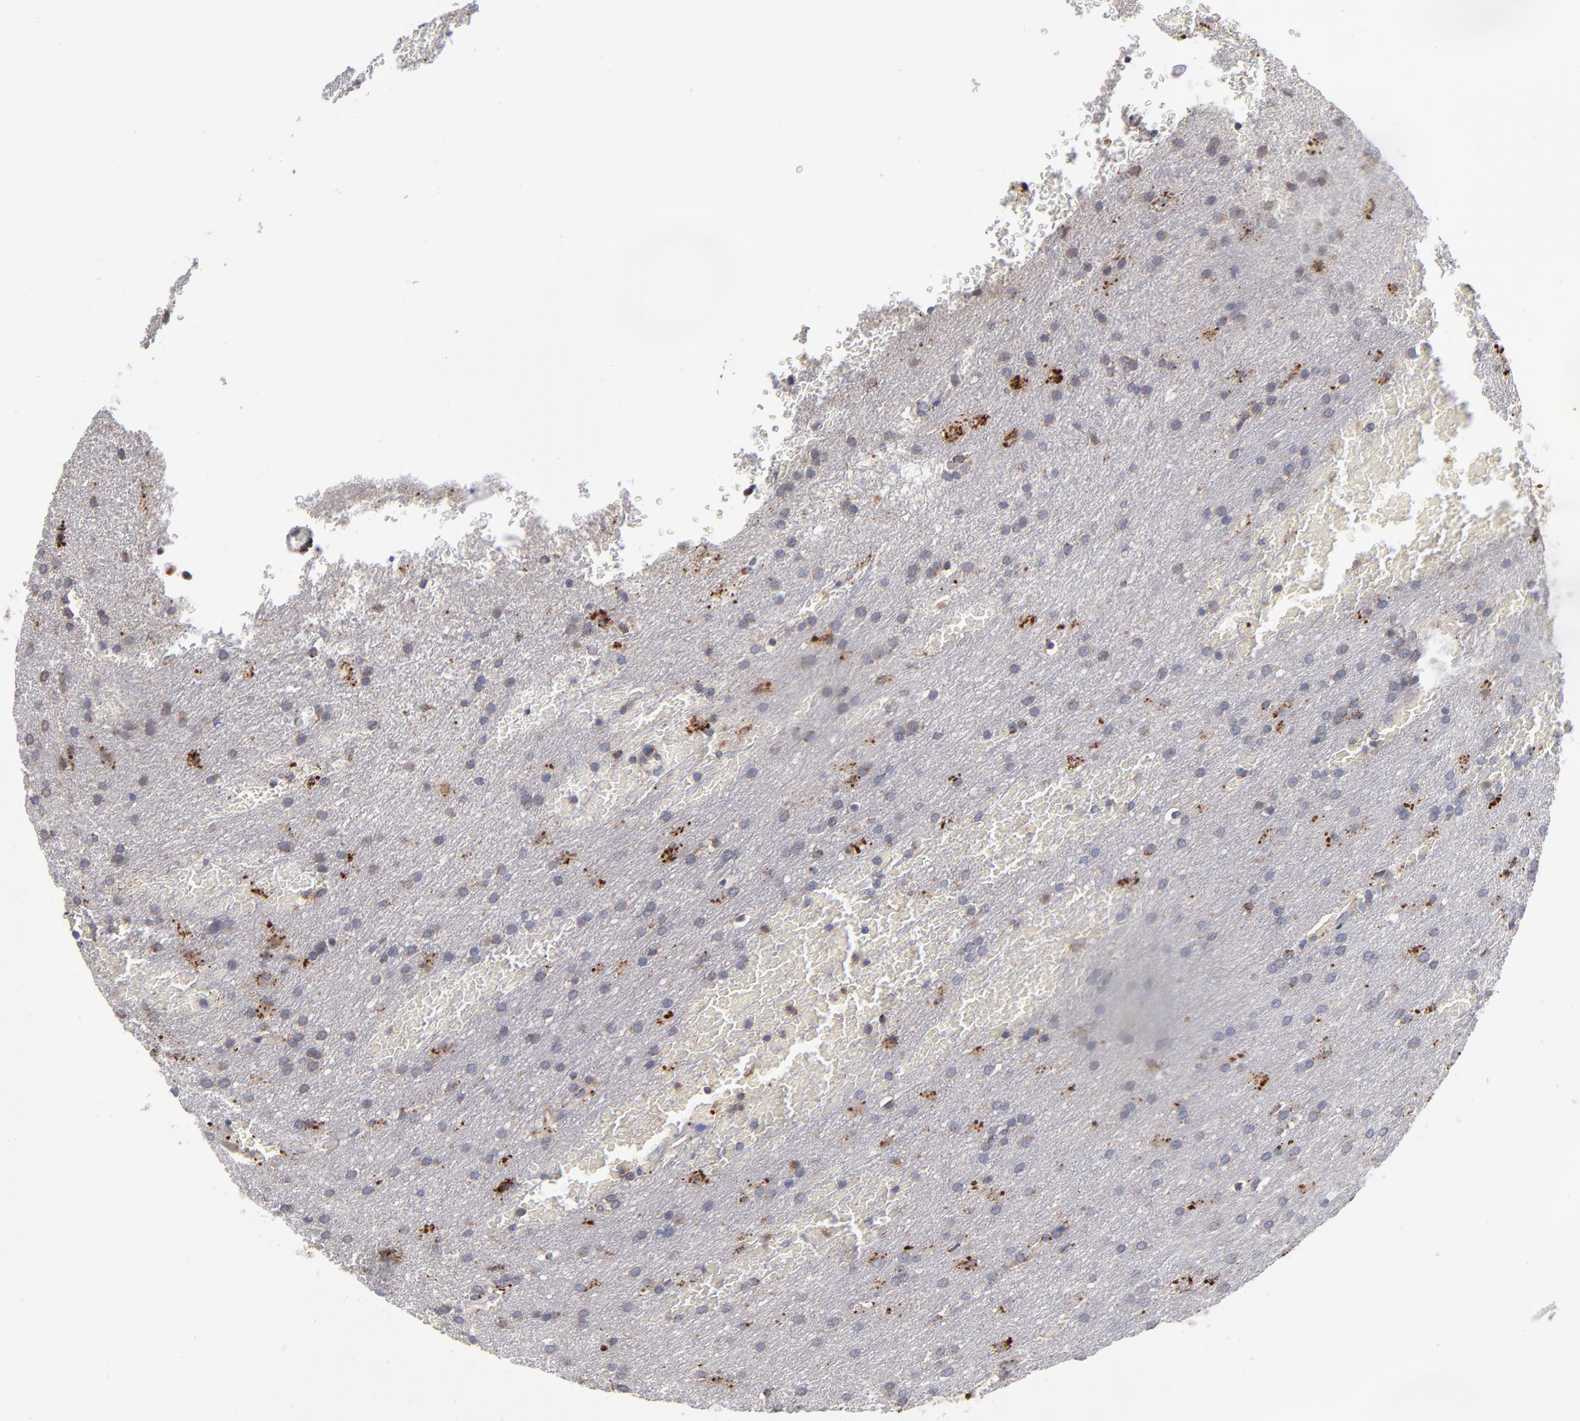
{"staining": {"intensity": "strong", "quantity": "<25%", "location": "cytoplasmic/membranous"}, "tissue": "glioma", "cell_type": "Tumor cells", "image_type": "cancer", "snomed": [{"axis": "morphology", "description": "Glioma, malignant, Low grade"}, {"axis": "topography", "description": "Brain"}], "caption": "DAB immunohistochemical staining of glioma displays strong cytoplasmic/membranous protein staining in approximately <25% of tumor cells. Nuclei are stained in blue.", "gene": "RRAGB", "patient": {"sex": "female", "age": 32}}